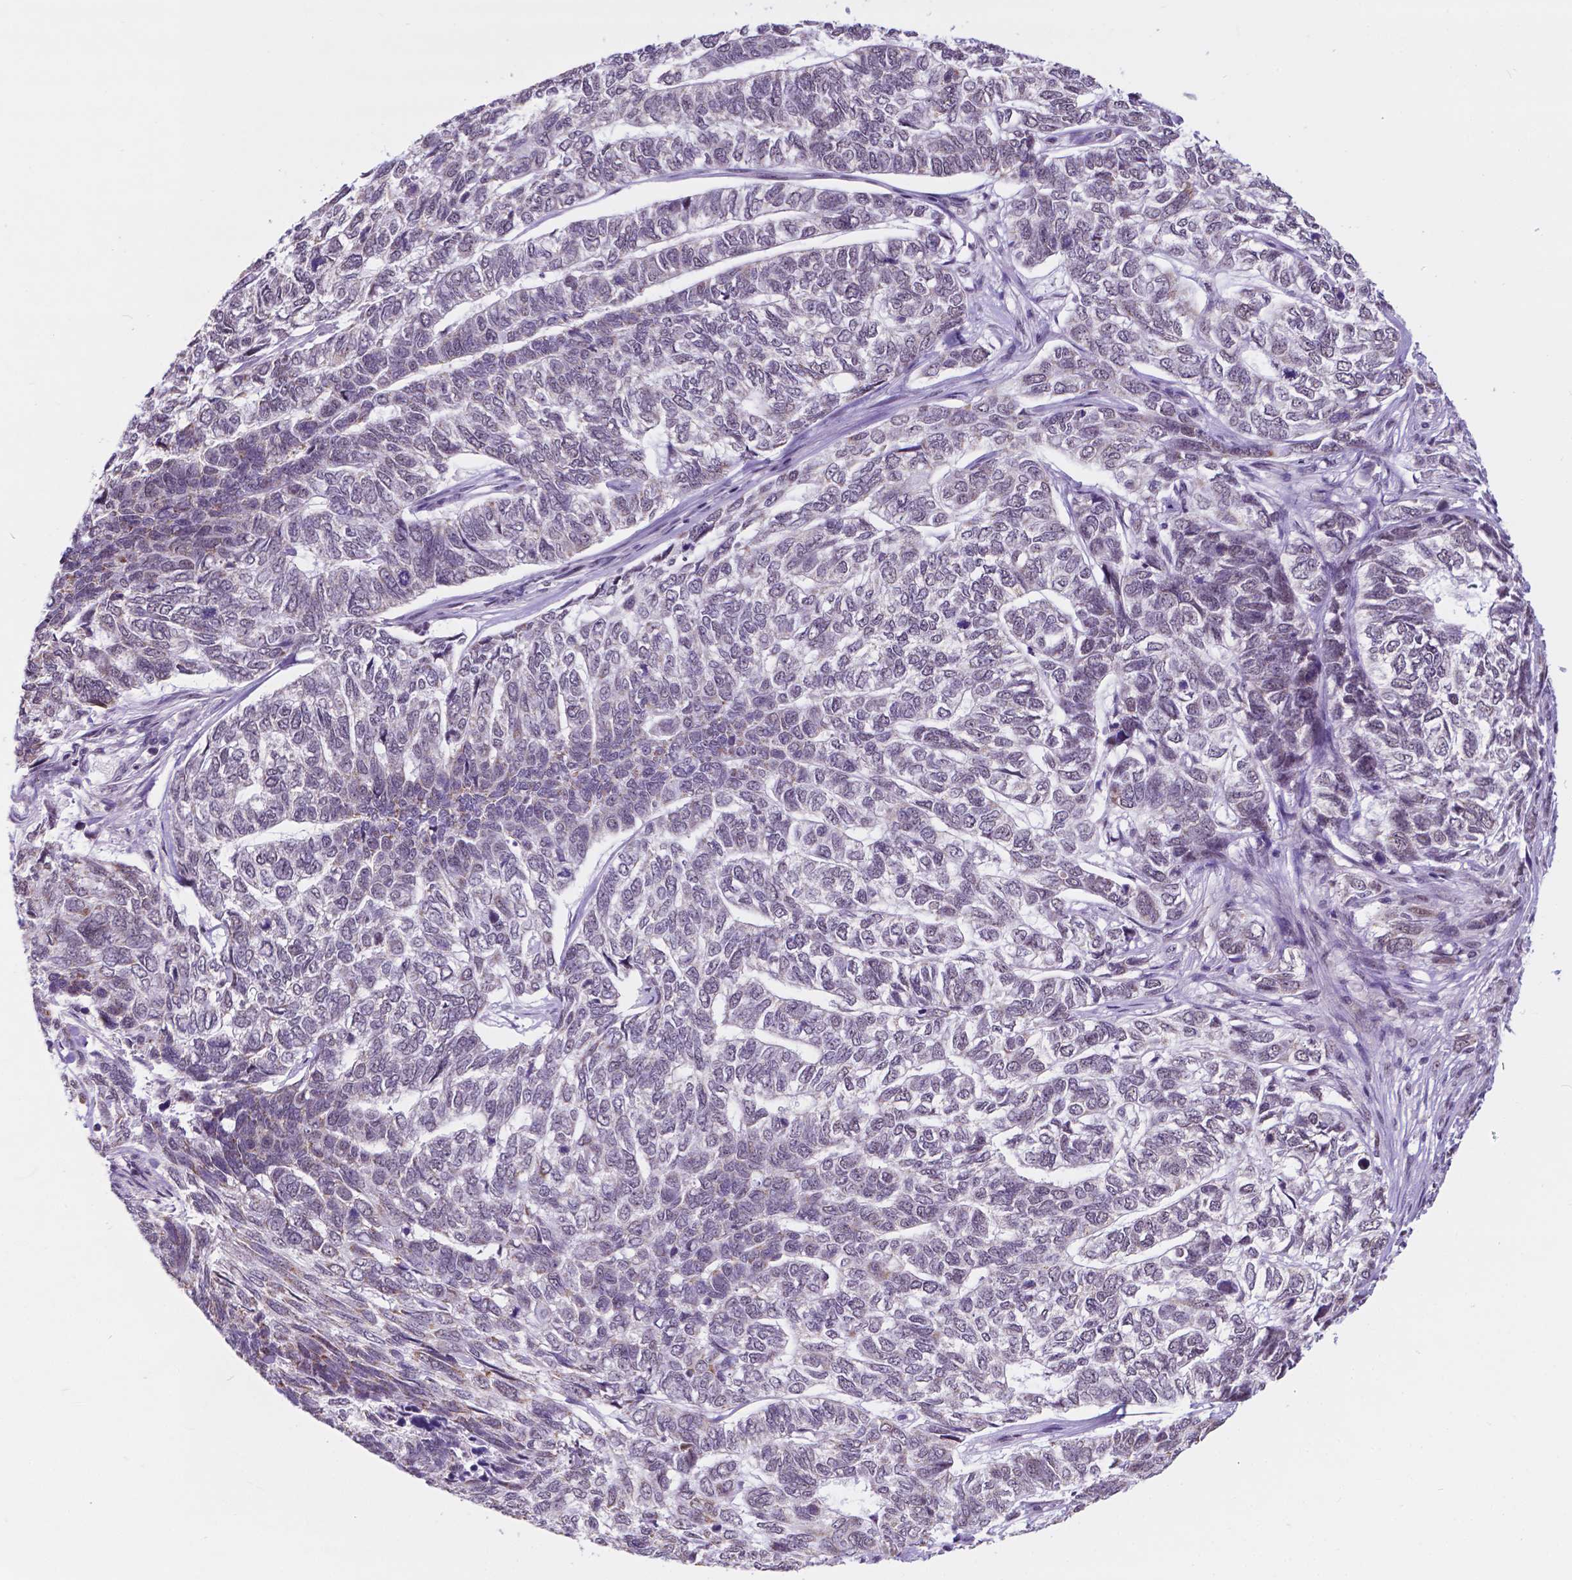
{"staining": {"intensity": "negative", "quantity": "none", "location": "none"}, "tissue": "skin cancer", "cell_type": "Tumor cells", "image_type": "cancer", "snomed": [{"axis": "morphology", "description": "Basal cell carcinoma"}, {"axis": "topography", "description": "Skin"}], "caption": "Histopathology image shows no protein expression in tumor cells of skin cancer (basal cell carcinoma) tissue.", "gene": "BCAS2", "patient": {"sex": "female", "age": 65}}